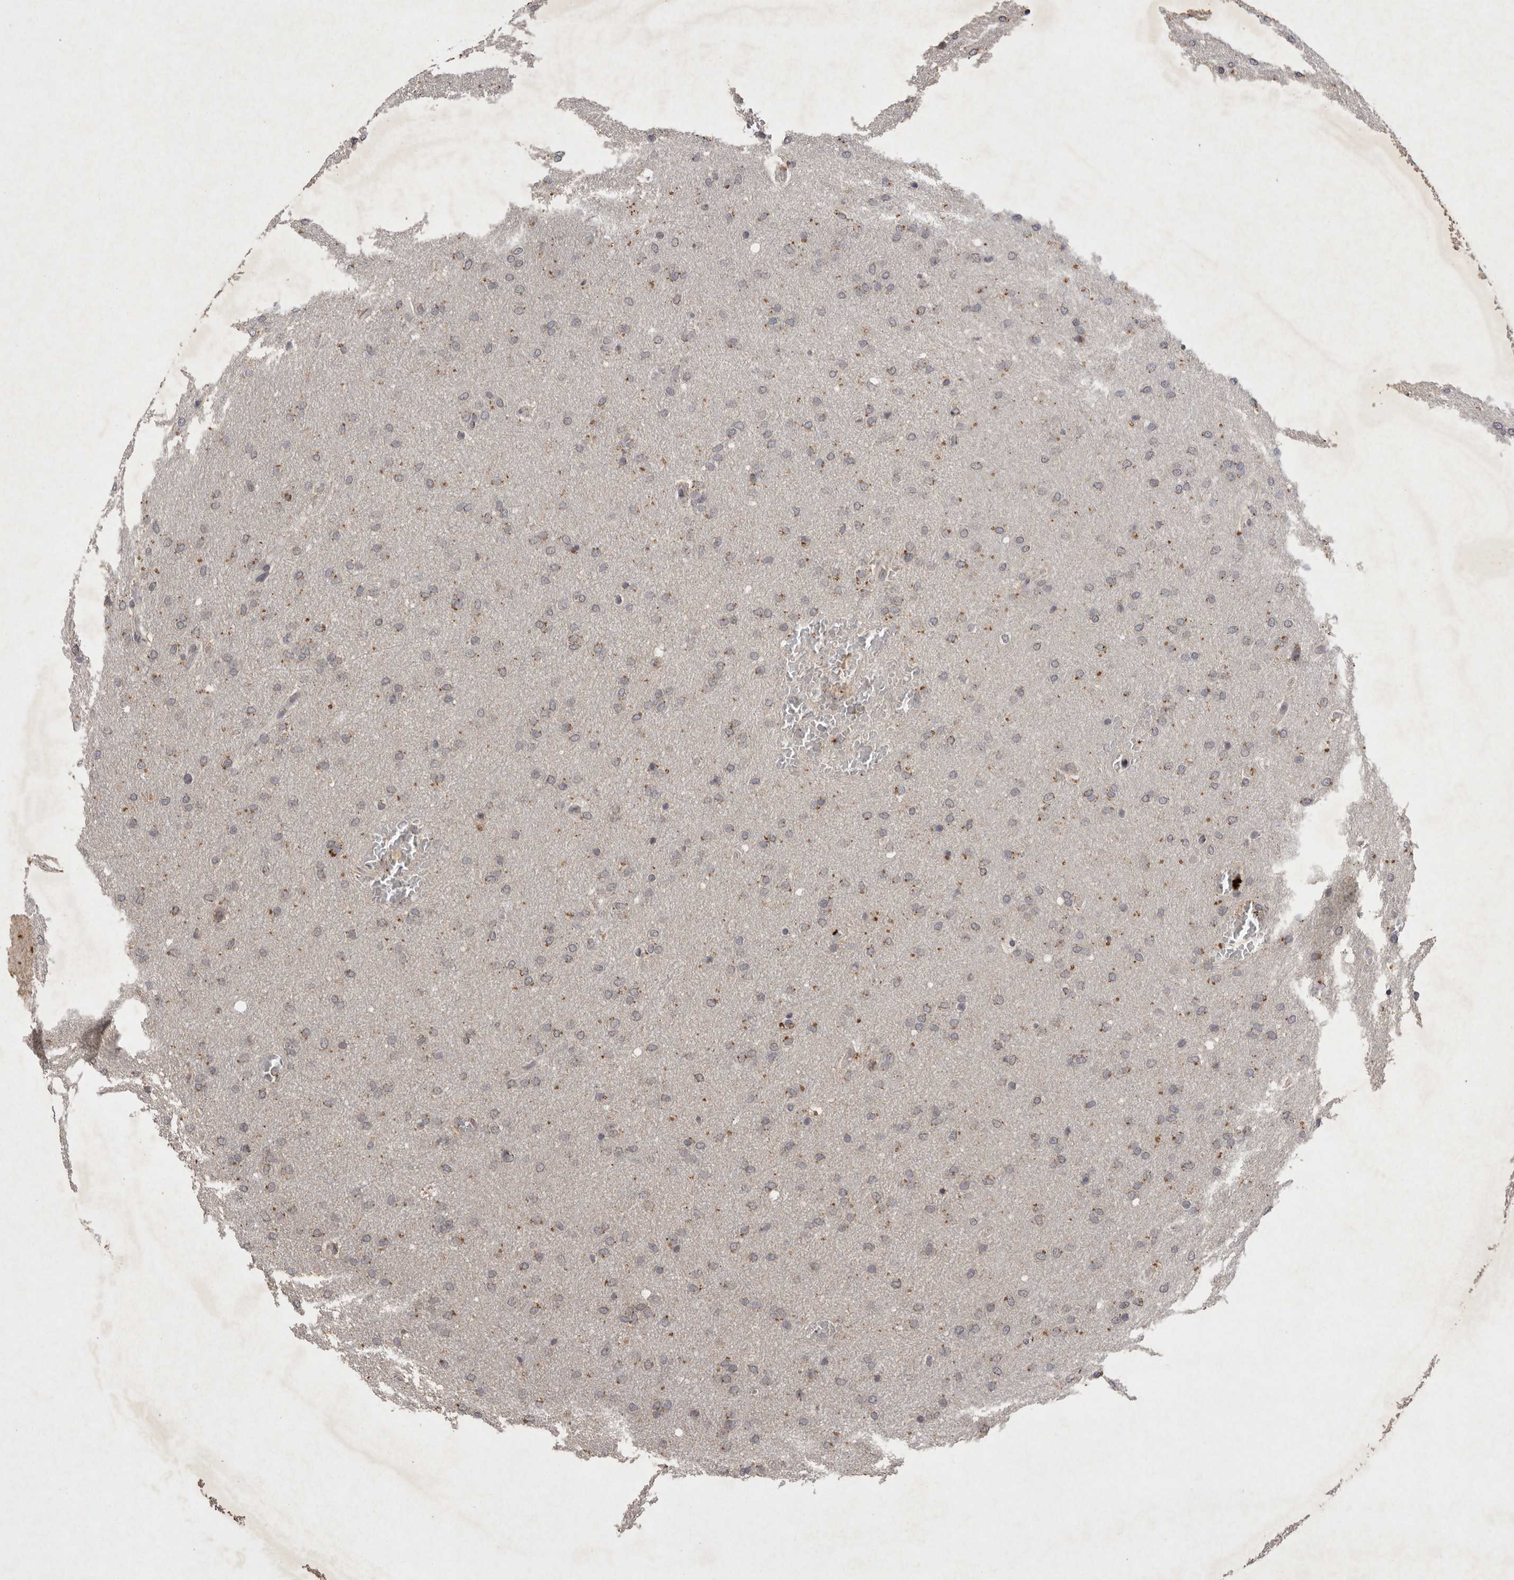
{"staining": {"intensity": "weak", "quantity": "25%-75%", "location": "cytoplasmic/membranous"}, "tissue": "glioma", "cell_type": "Tumor cells", "image_type": "cancer", "snomed": [{"axis": "morphology", "description": "Glioma, malignant, Low grade"}, {"axis": "topography", "description": "Brain"}], "caption": "This histopathology image demonstrates glioma stained with IHC to label a protein in brown. The cytoplasmic/membranous of tumor cells show weak positivity for the protein. Nuclei are counter-stained blue.", "gene": "APLNR", "patient": {"sex": "female", "age": 37}}